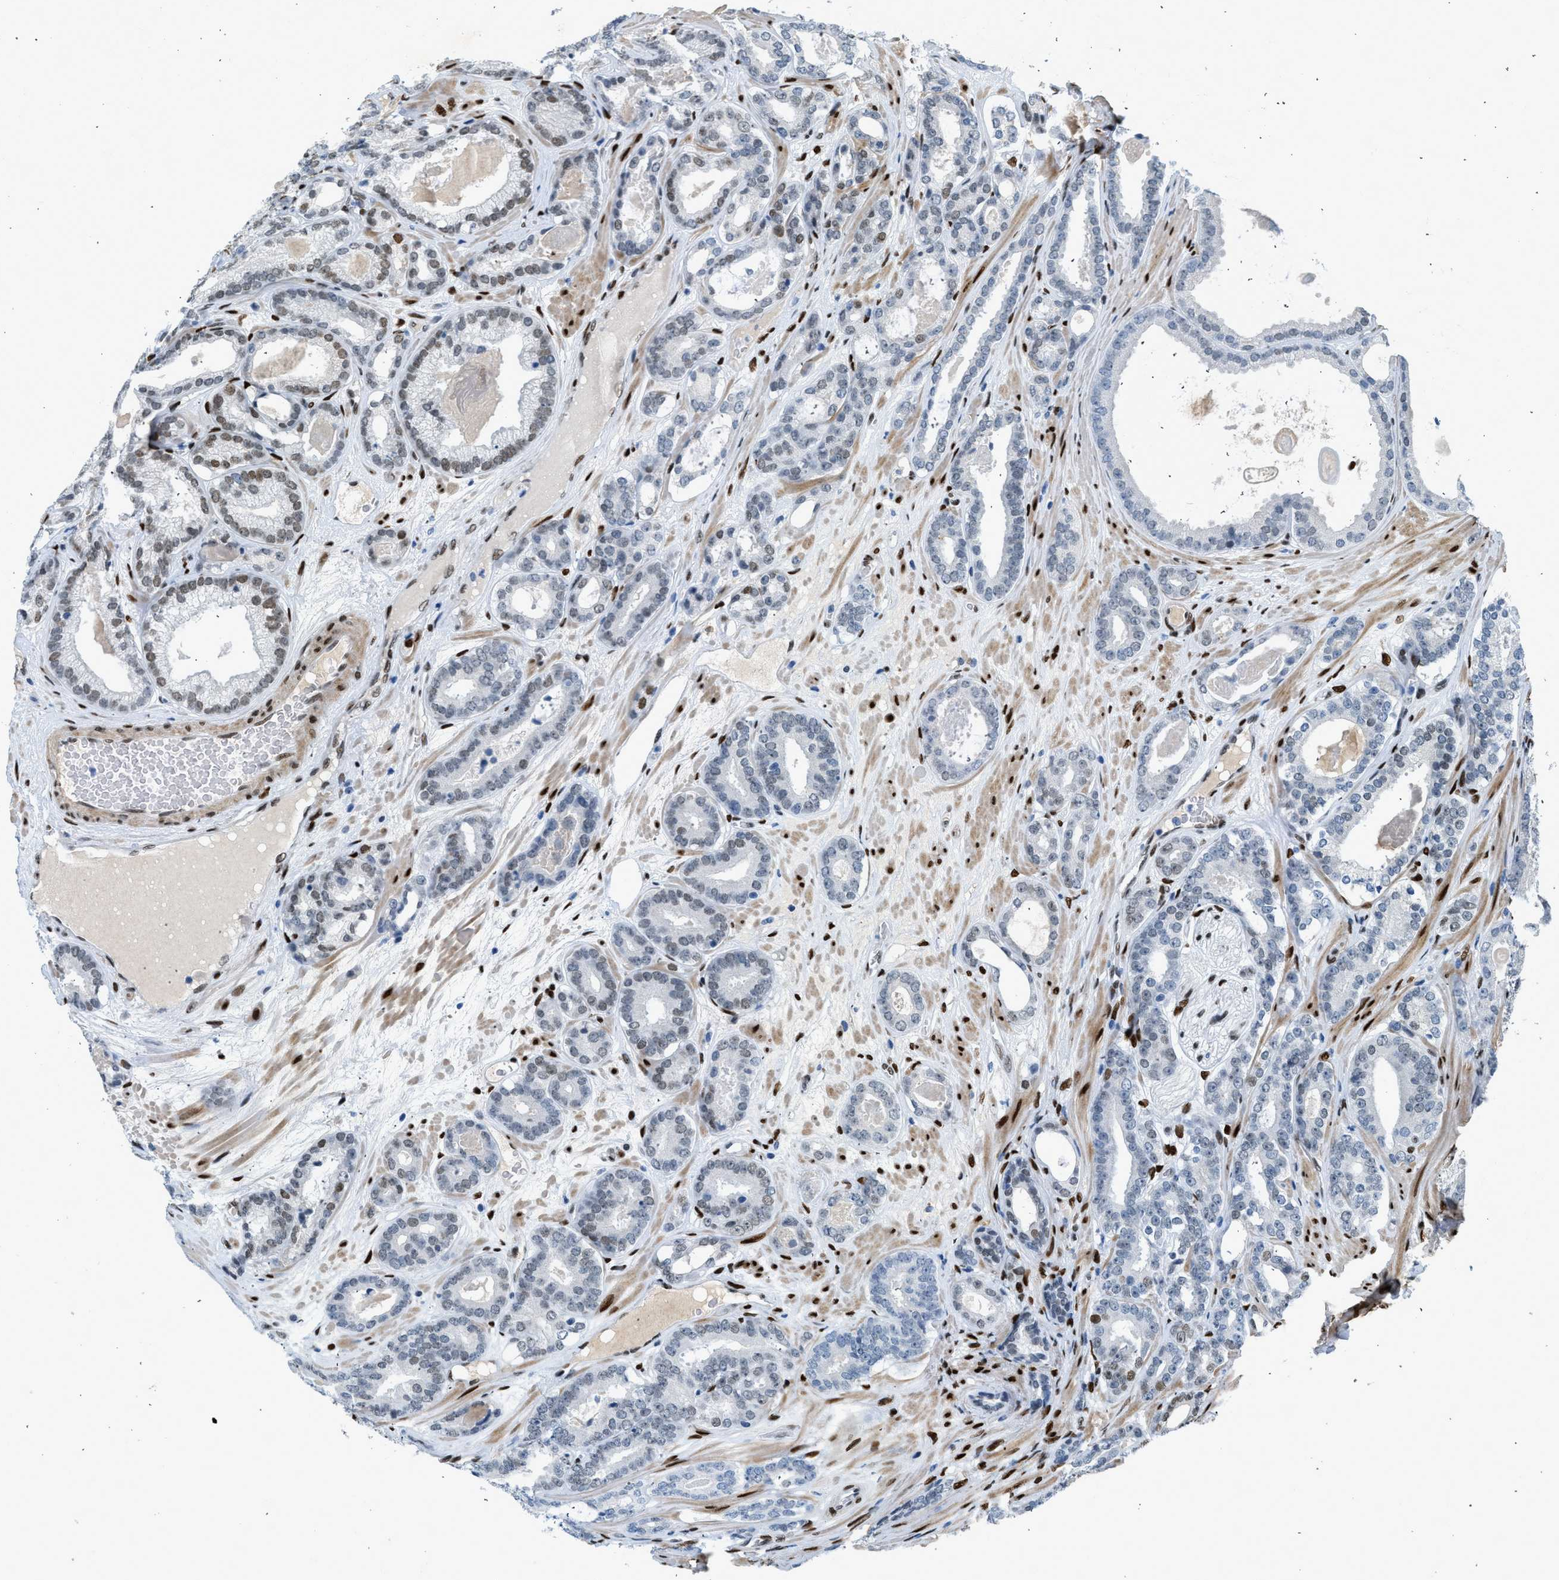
{"staining": {"intensity": "weak", "quantity": "<25%", "location": "nuclear"}, "tissue": "prostate cancer", "cell_type": "Tumor cells", "image_type": "cancer", "snomed": [{"axis": "morphology", "description": "Adenocarcinoma, High grade"}, {"axis": "topography", "description": "Prostate"}], "caption": "Tumor cells show no significant protein expression in prostate adenocarcinoma (high-grade).", "gene": "ZBTB20", "patient": {"sex": "male", "age": 60}}